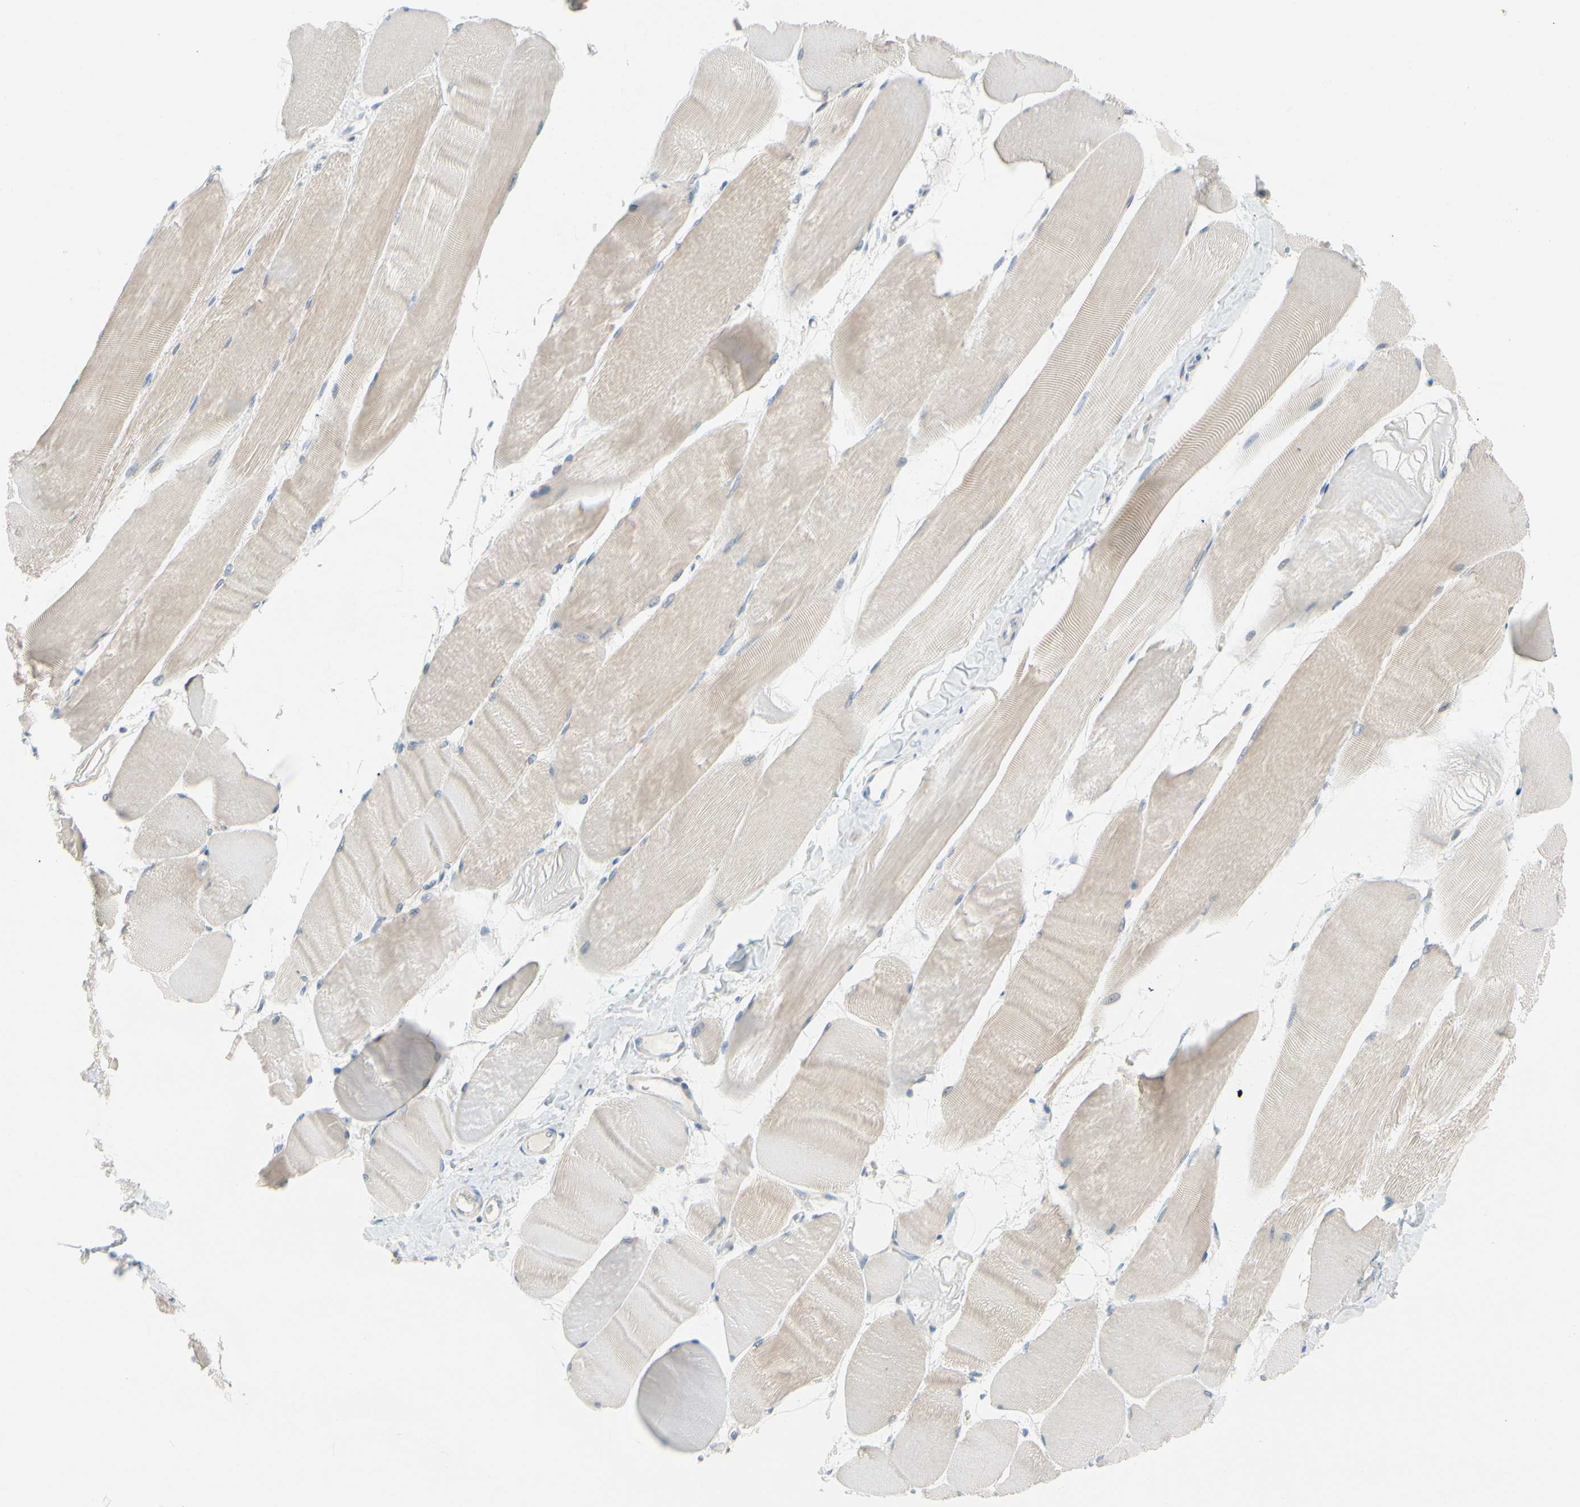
{"staining": {"intensity": "weak", "quantity": ">75%", "location": "cytoplasmic/membranous"}, "tissue": "skeletal muscle", "cell_type": "Myocytes", "image_type": "normal", "snomed": [{"axis": "morphology", "description": "Normal tissue, NOS"}, {"axis": "morphology", "description": "Squamous cell carcinoma, NOS"}, {"axis": "topography", "description": "Skeletal muscle"}], "caption": "A high-resolution histopathology image shows immunohistochemistry (IHC) staining of benign skeletal muscle, which shows weak cytoplasmic/membranous staining in about >75% of myocytes.", "gene": "ZNF132", "patient": {"sex": "male", "age": 51}}